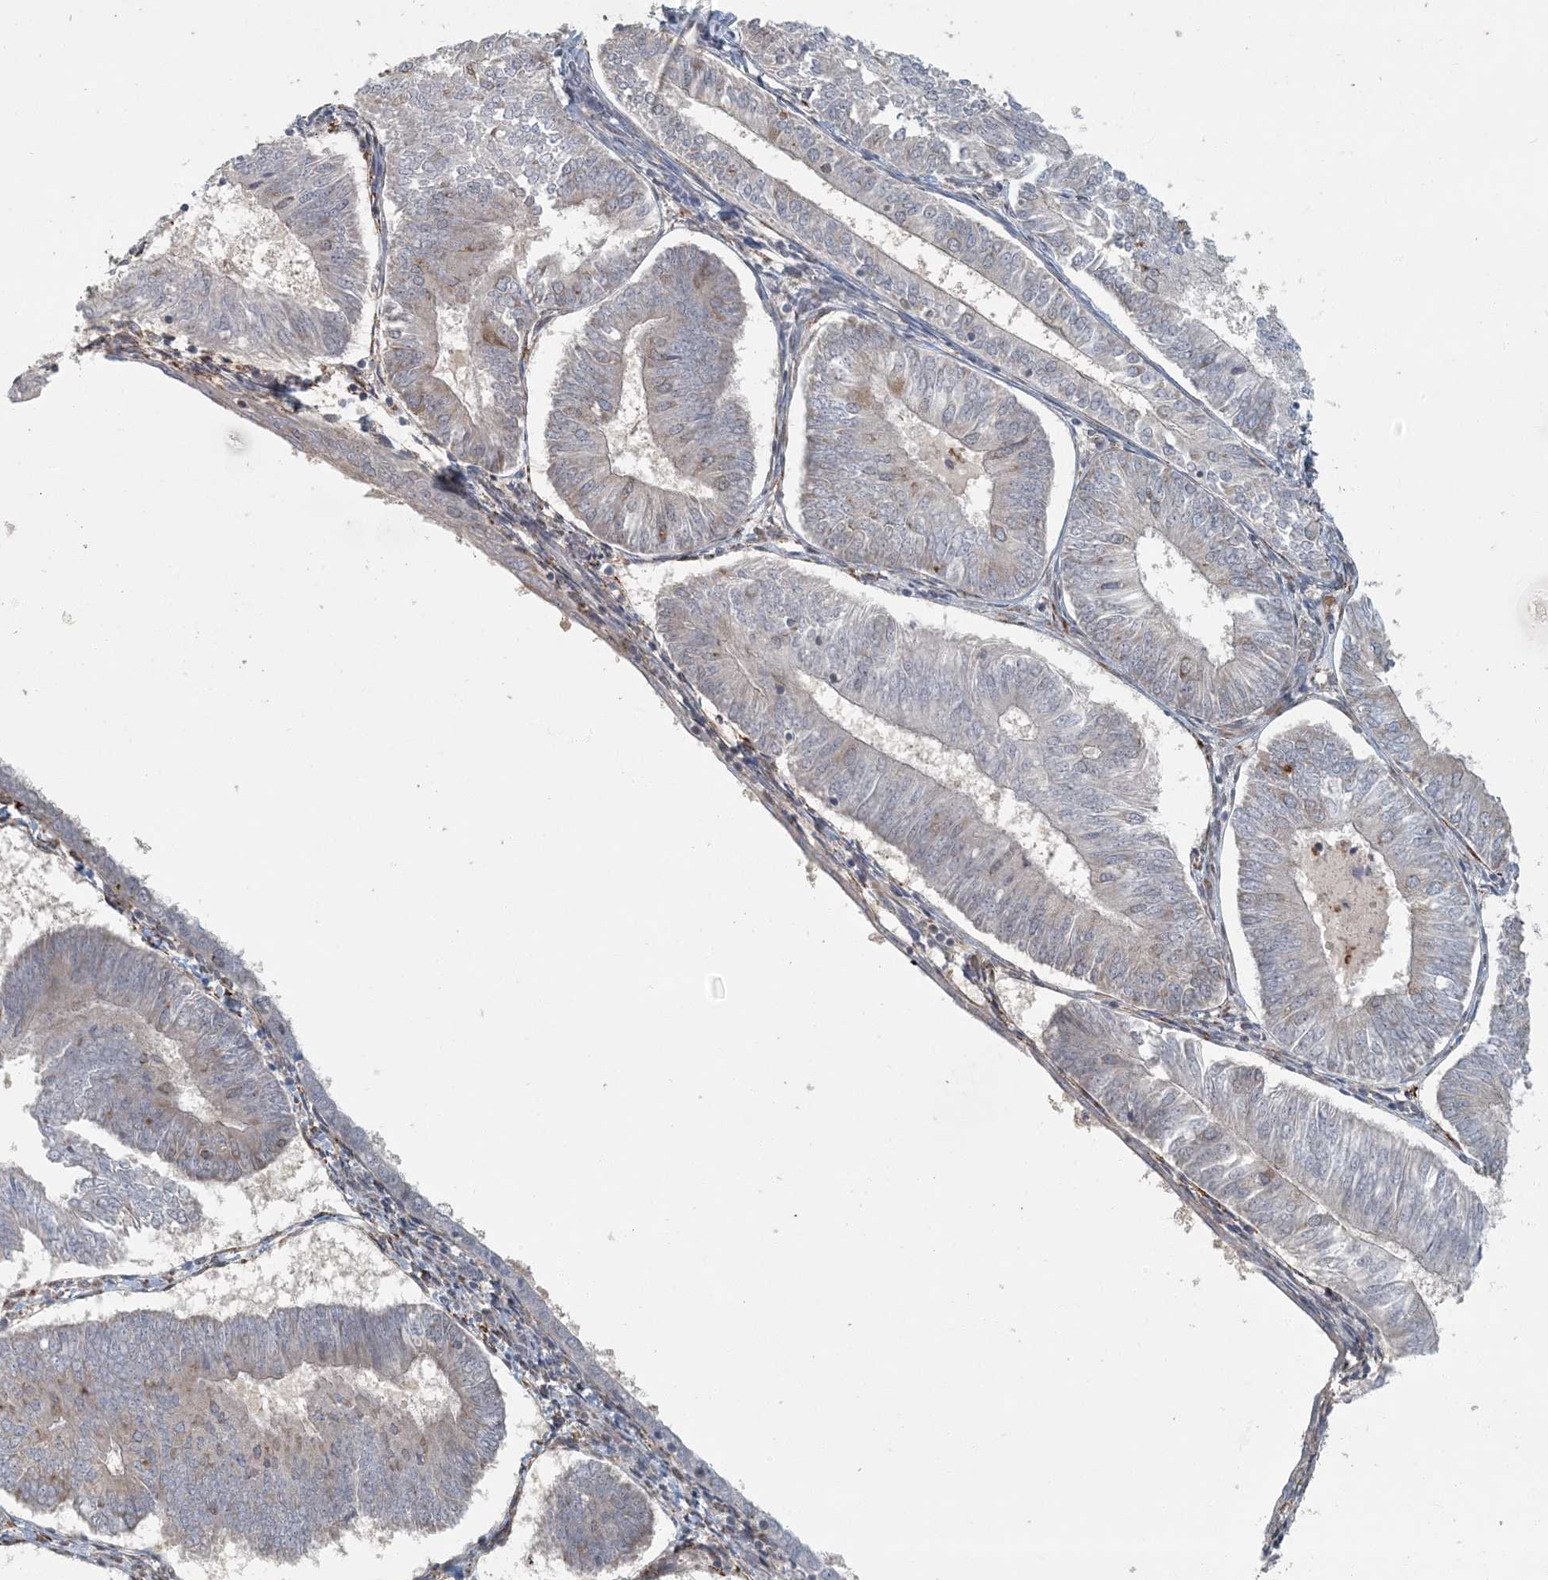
{"staining": {"intensity": "weak", "quantity": "<25%", "location": "cytoplasmic/membranous"}, "tissue": "endometrial cancer", "cell_type": "Tumor cells", "image_type": "cancer", "snomed": [{"axis": "morphology", "description": "Adenocarcinoma, NOS"}, {"axis": "topography", "description": "Endometrium"}], "caption": "This is a photomicrograph of immunohistochemistry staining of endometrial adenocarcinoma, which shows no positivity in tumor cells.", "gene": "AK9", "patient": {"sex": "female", "age": 58}}